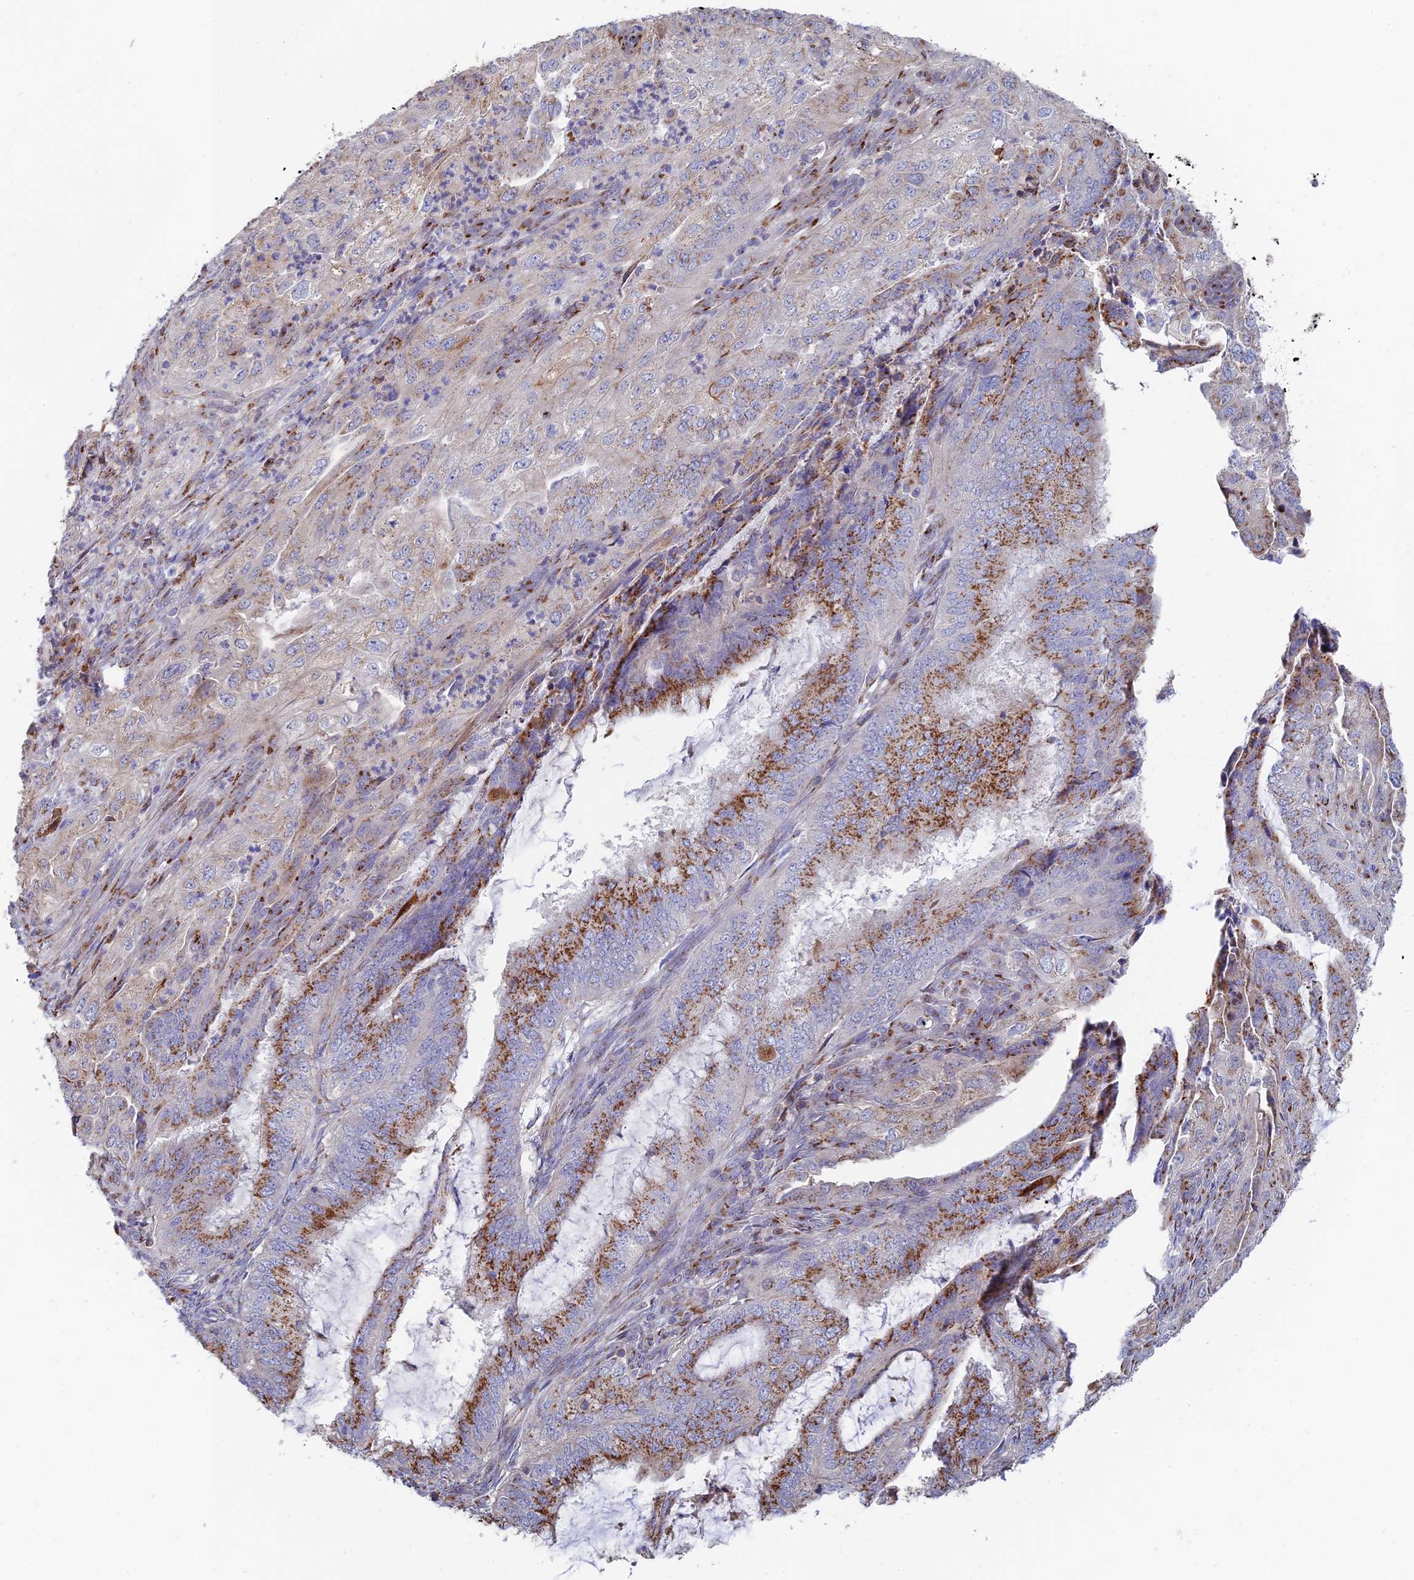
{"staining": {"intensity": "strong", "quantity": "25%-75%", "location": "cytoplasmic/membranous"}, "tissue": "endometrial cancer", "cell_type": "Tumor cells", "image_type": "cancer", "snomed": [{"axis": "morphology", "description": "Adenocarcinoma, NOS"}, {"axis": "topography", "description": "Endometrium"}], "caption": "Immunohistochemistry (IHC) histopathology image of endometrial cancer stained for a protein (brown), which demonstrates high levels of strong cytoplasmic/membranous expression in approximately 25%-75% of tumor cells.", "gene": "HS2ST1", "patient": {"sex": "female", "age": 51}}